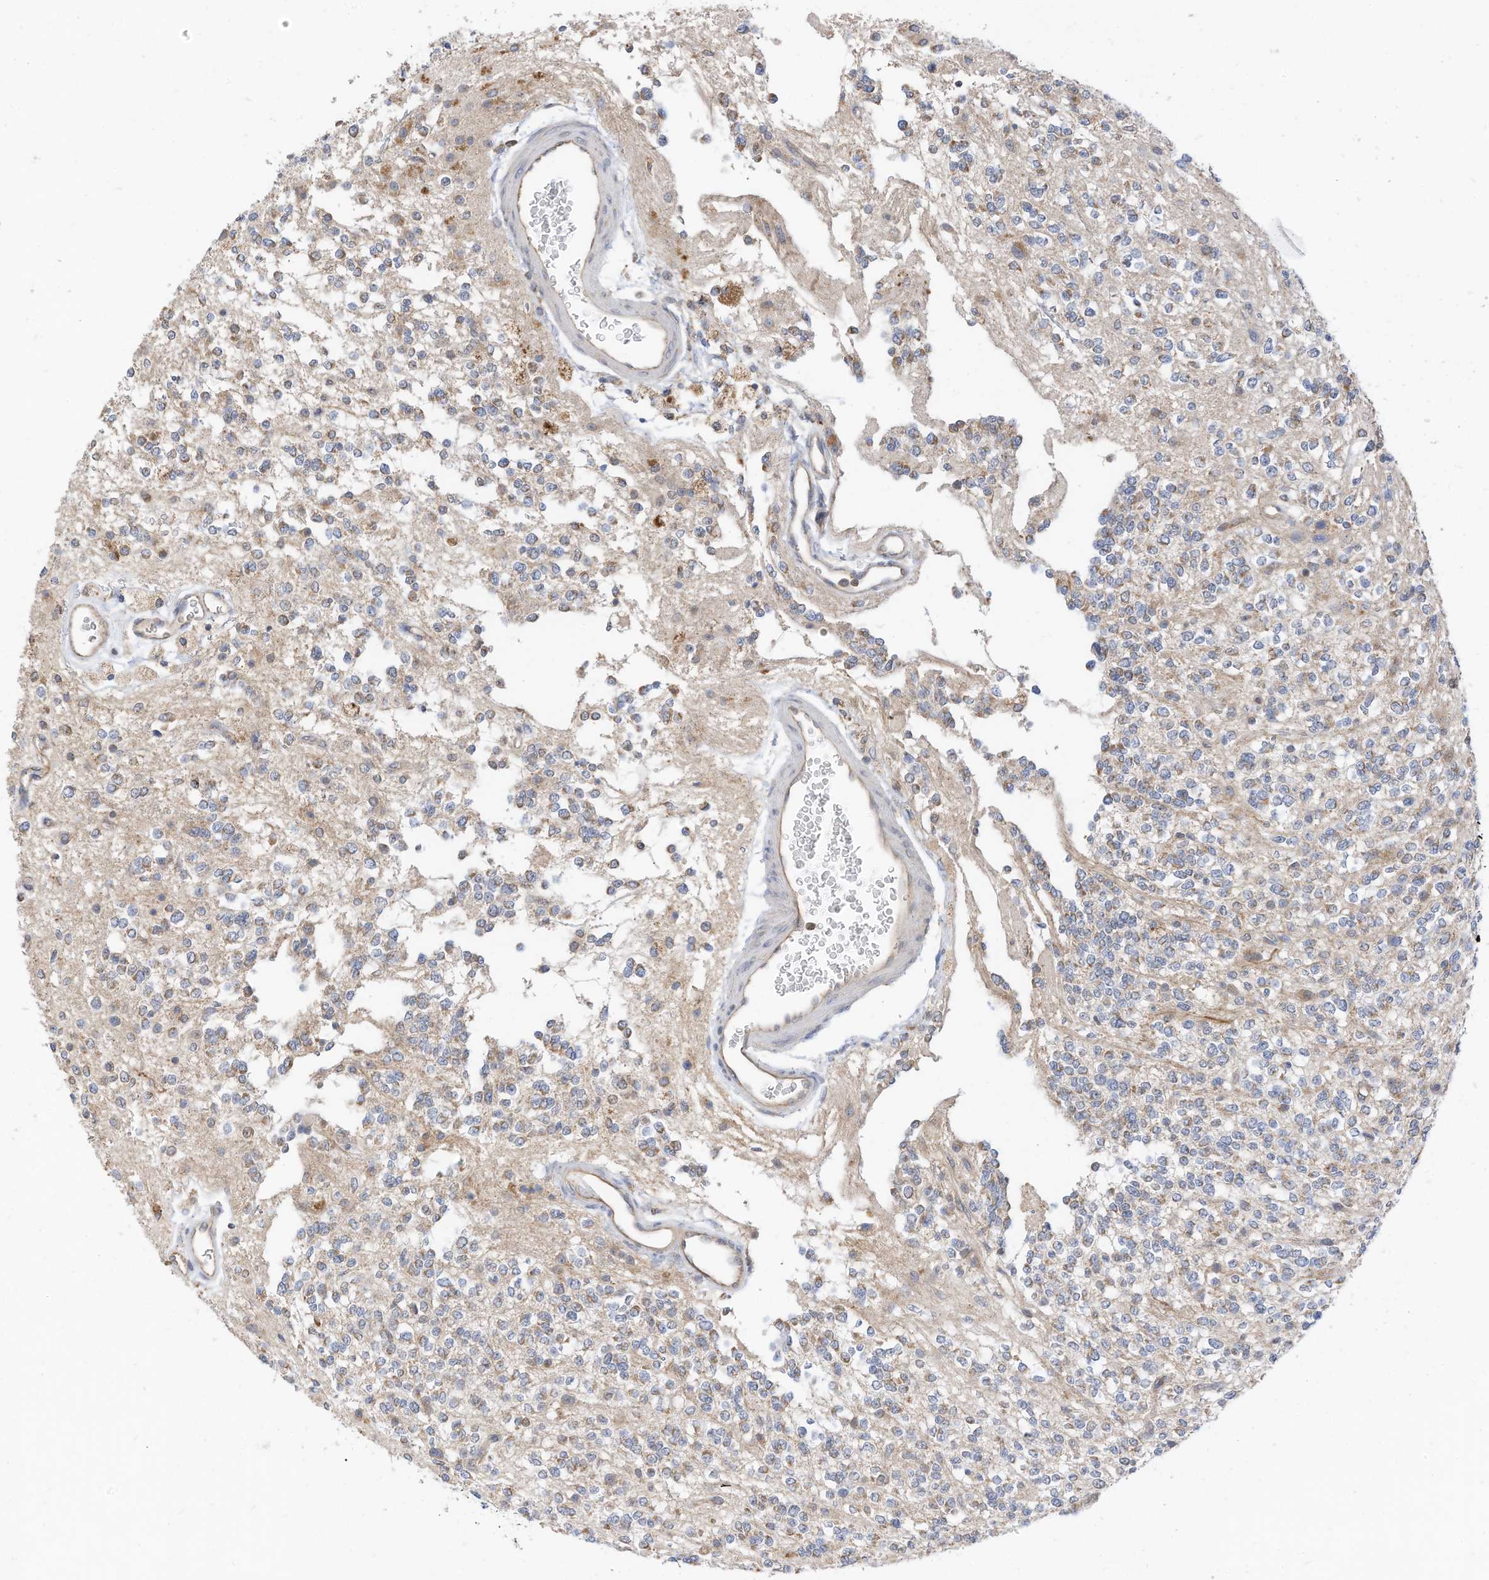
{"staining": {"intensity": "moderate", "quantity": "<25%", "location": "cytoplasmic/membranous"}, "tissue": "glioma", "cell_type": "Tumor cells", "image_type": "cancer", "snomed": [{"axis": "morphology", "description": "Glioma, malignant, High grade"}, {"axis": "topography", "description": "Brain"}], "caption": "This is an image of immunohistochemistry staining of glioma, which shows moderate positivity in the cytoplasmic/membranous of tumor cells.", "gene": "METTL6", "patient": {"sex": "male", "age": 34}}